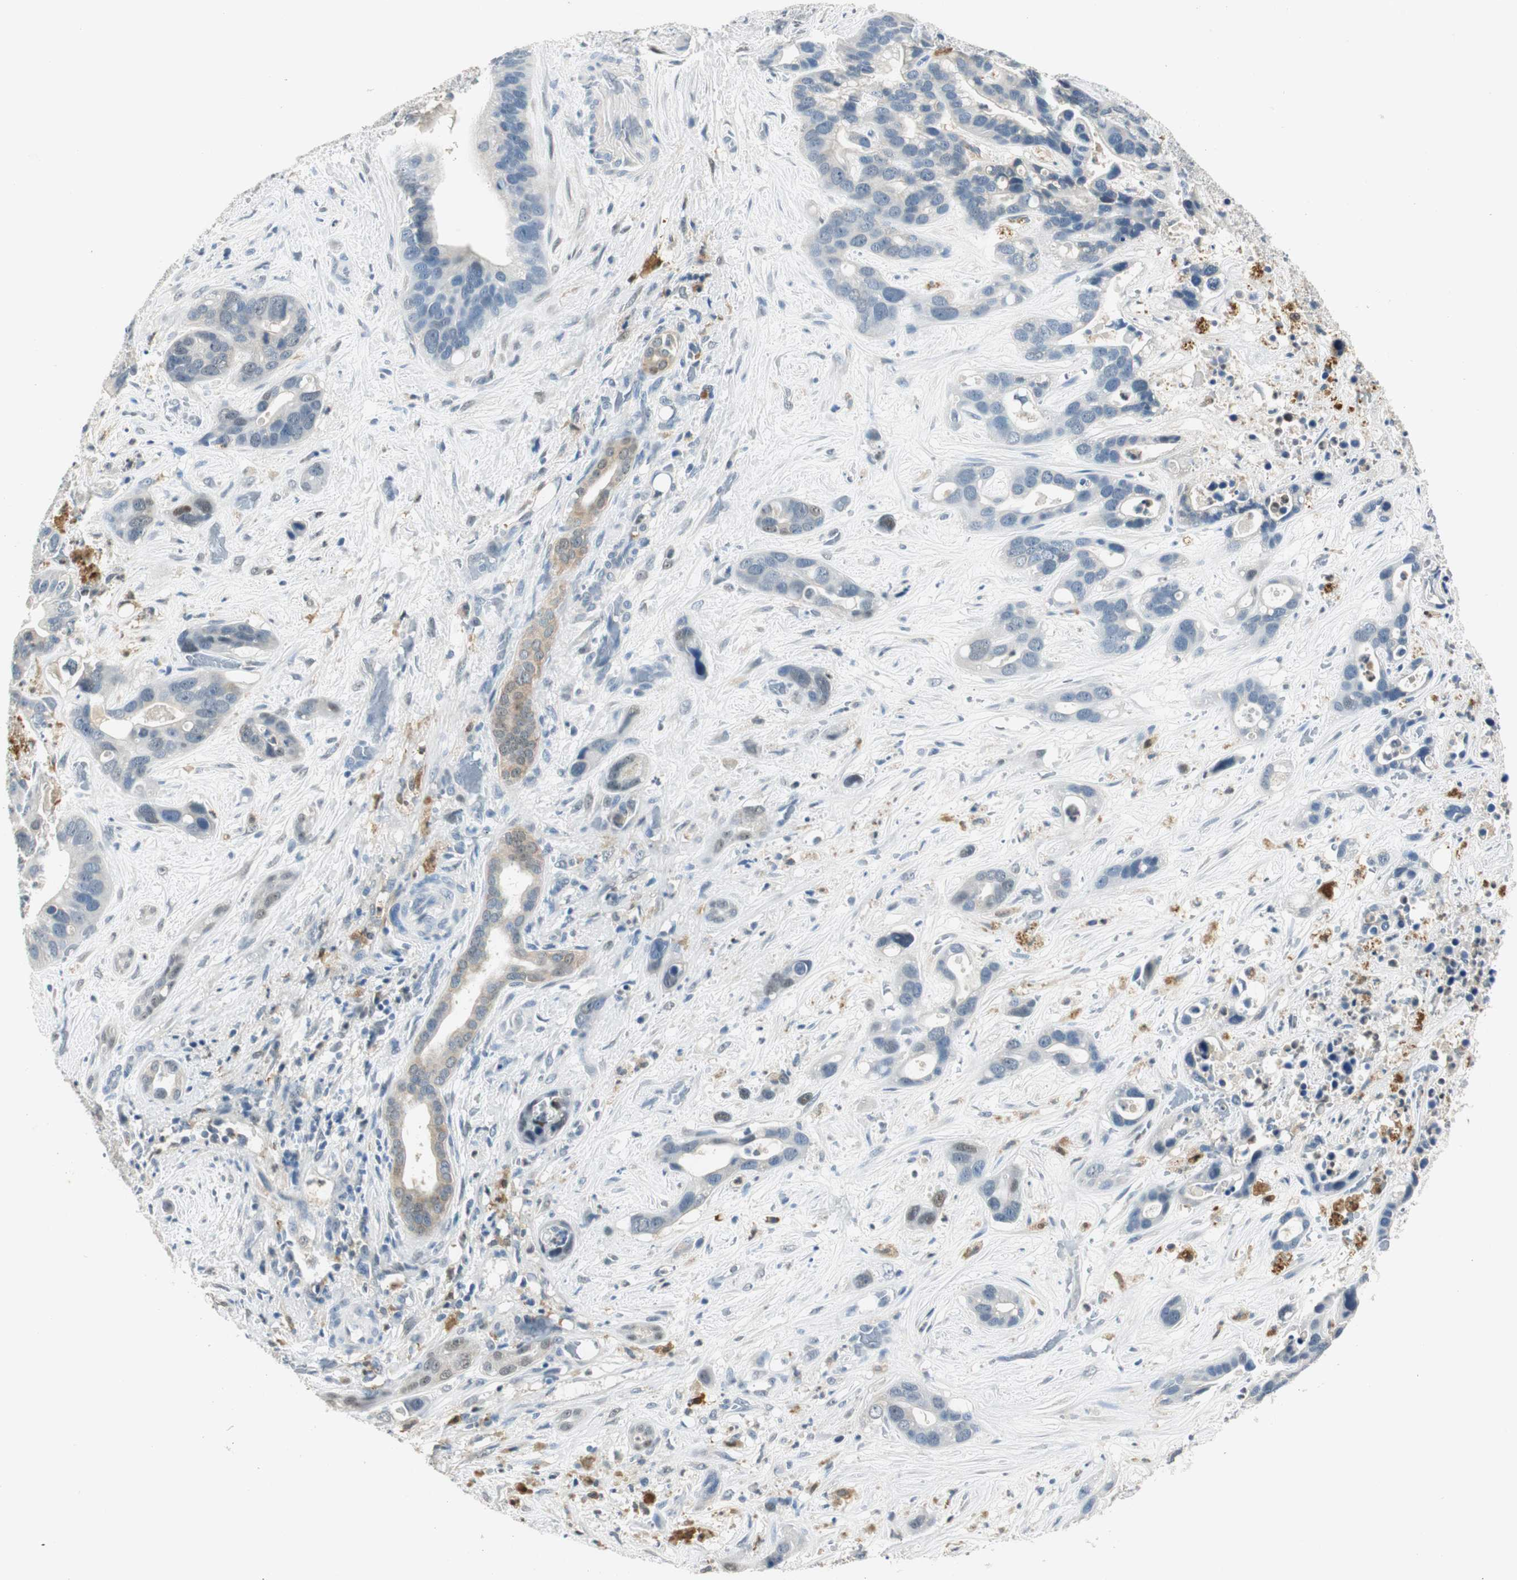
{"staining": {"intensity": "weak", "quantity": "<25%", "location": "cytoplasmic/membranous"}, "tissue": "liver cancer", "cell_type": "Tumor cells", "image_type": "cancer", "snomed": [{"axis": "morphology", "description": "Cholangiocarcinoma"}, {"axis": "topography", "description": "Liver"}], "caption": "This photomicrograph is of liver cancer (cholangiocarcinoma) stained with IHC to label a protein in brown with the nuclei are counter-stained blue. There is no staining in tumor cells. The staining was performed using DAB (3,3'-diaminobenzidine) to visualize the protein expression in brown, while the nuclei were stained in blue with hematoxylin (Magnification: 20x).", "gene": "ME1", "patient": {"sex": "female", "age": 65}}